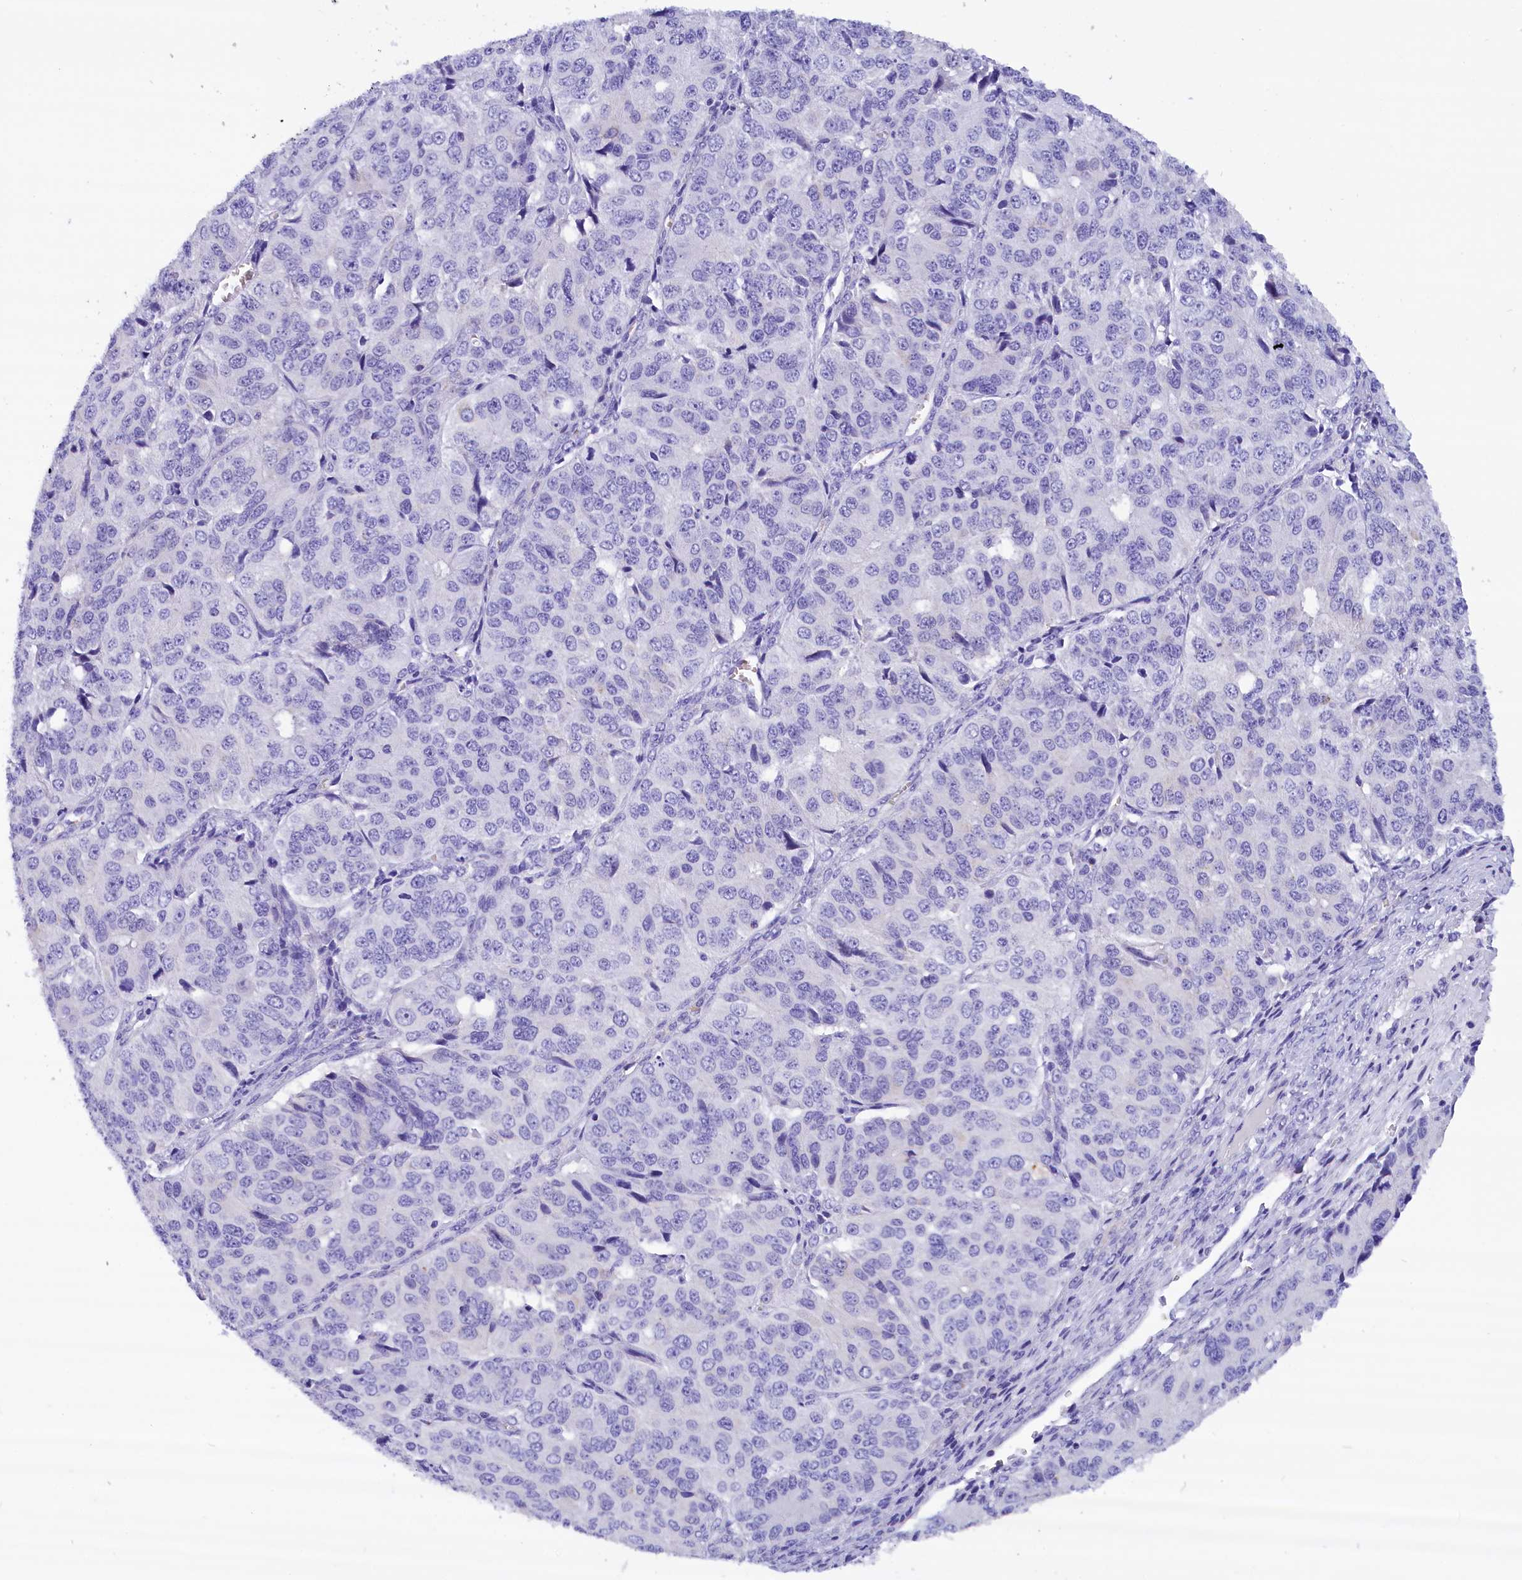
{"staining": {"intensity": "negative", "quantity": "none", "location": "none"}, "tissue": "ovarian cancer", "cell_type": "Tumor cells", "image_type": "cancer", "snomed": [{"axis": "morphology", "description": "Carcinoma, endometroid"}, {"axis": "topography", "description": "Ovary"}], "caption": "Tumor cells show no significant staining in ovarian endometroid carcinoma. Nuclei are stained in blue.", "gene": "ABAT", "patient": {"sex": "female", "age": 51}}